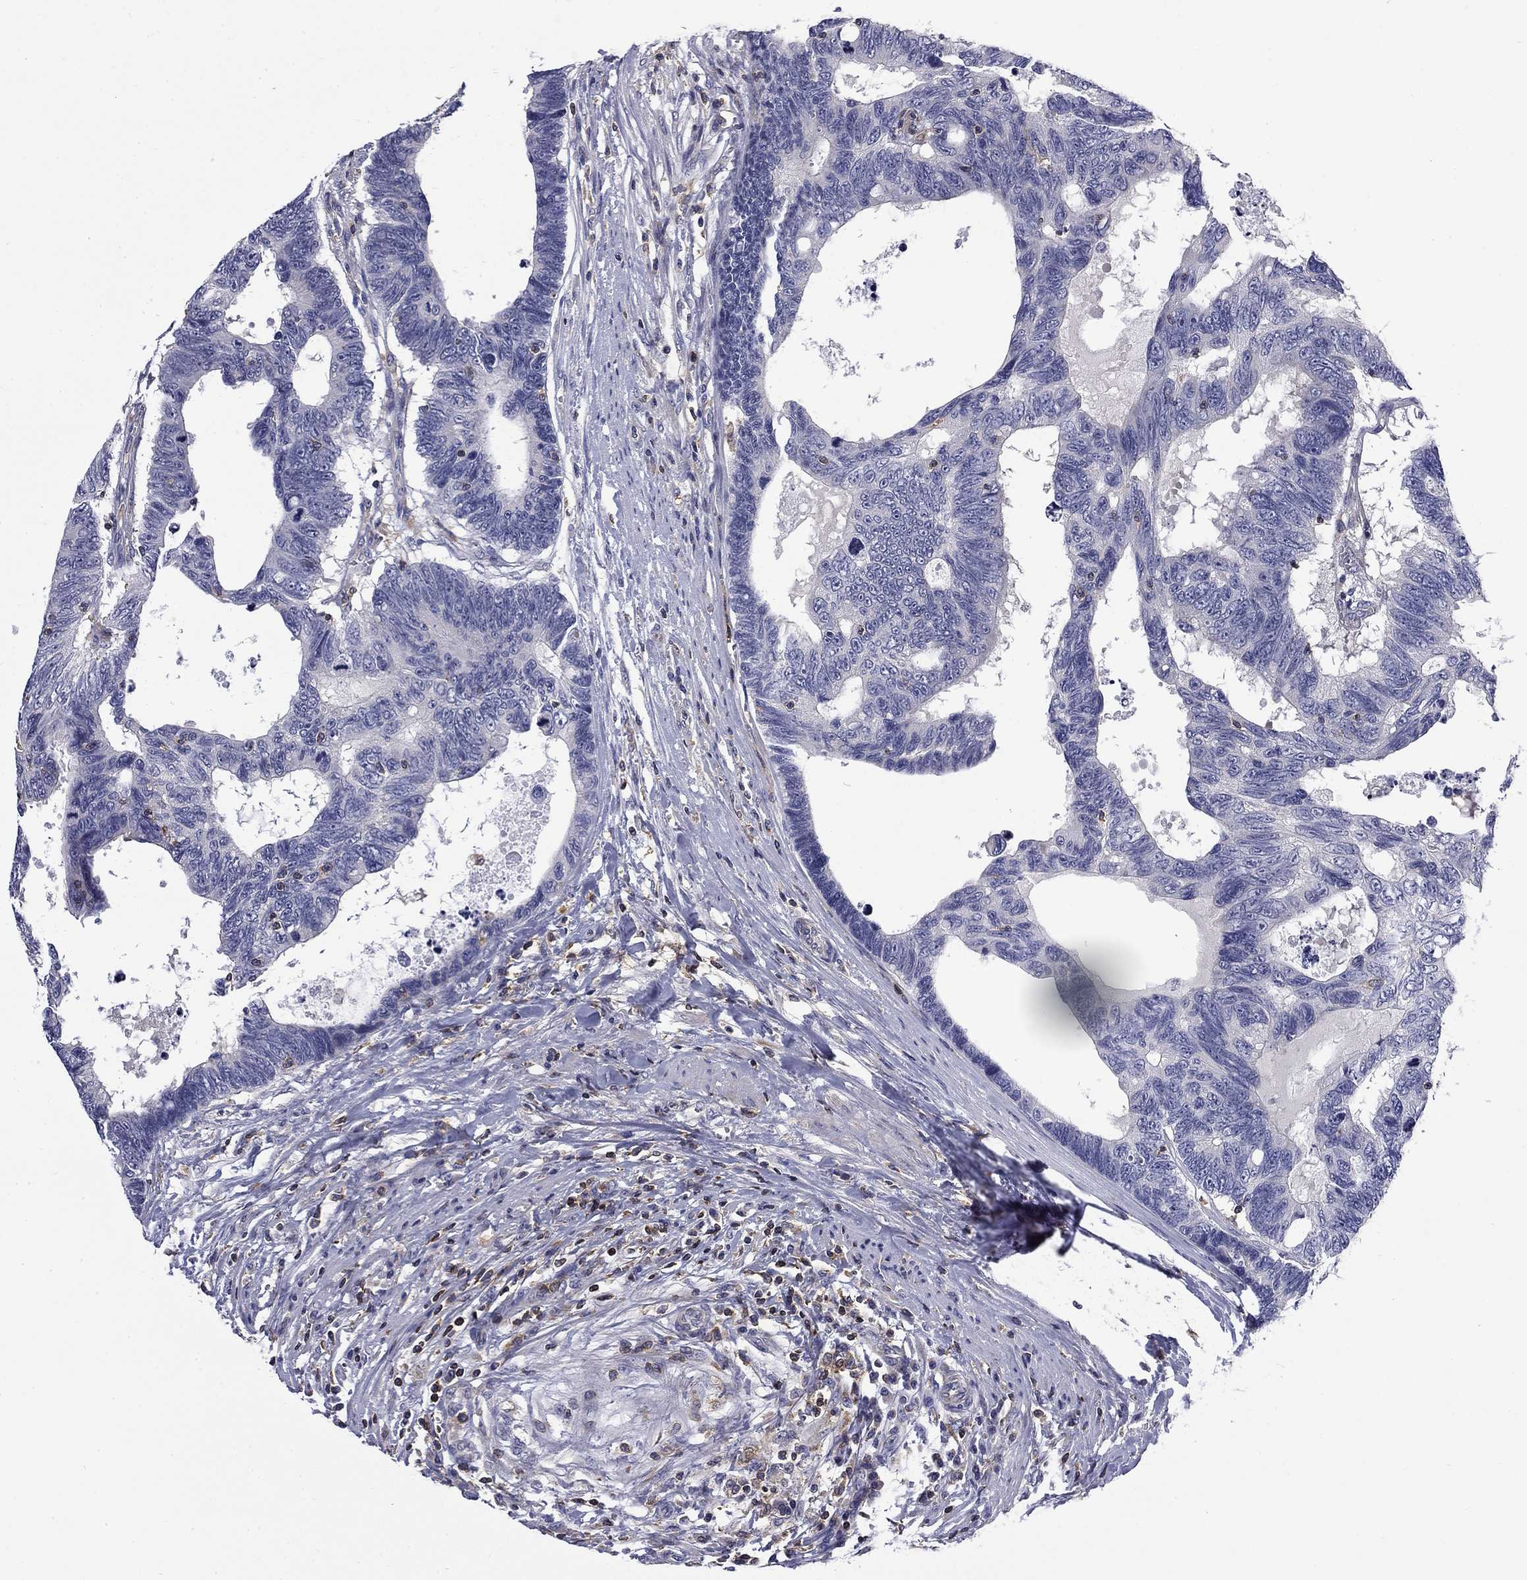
{"staining": {"intensity": "negative", "quantity": "none", "location": "none"}, "tissue": "colorectal cancer", "cell_type": "Tumor cells", "image_type": "cancer", "snomed": [{"axis": "morphology", "description": "Adenocarcinoma, NOS"}, {"axis": "topography", "description": "Colon"}], "caption": "This is an immunohistochemistry (IHC) histopathology image of colorectal cancer. There is no expression in tumor cells.", "gene": "ARHGAP45", "patient": {"sex": "female", "age": 77}}